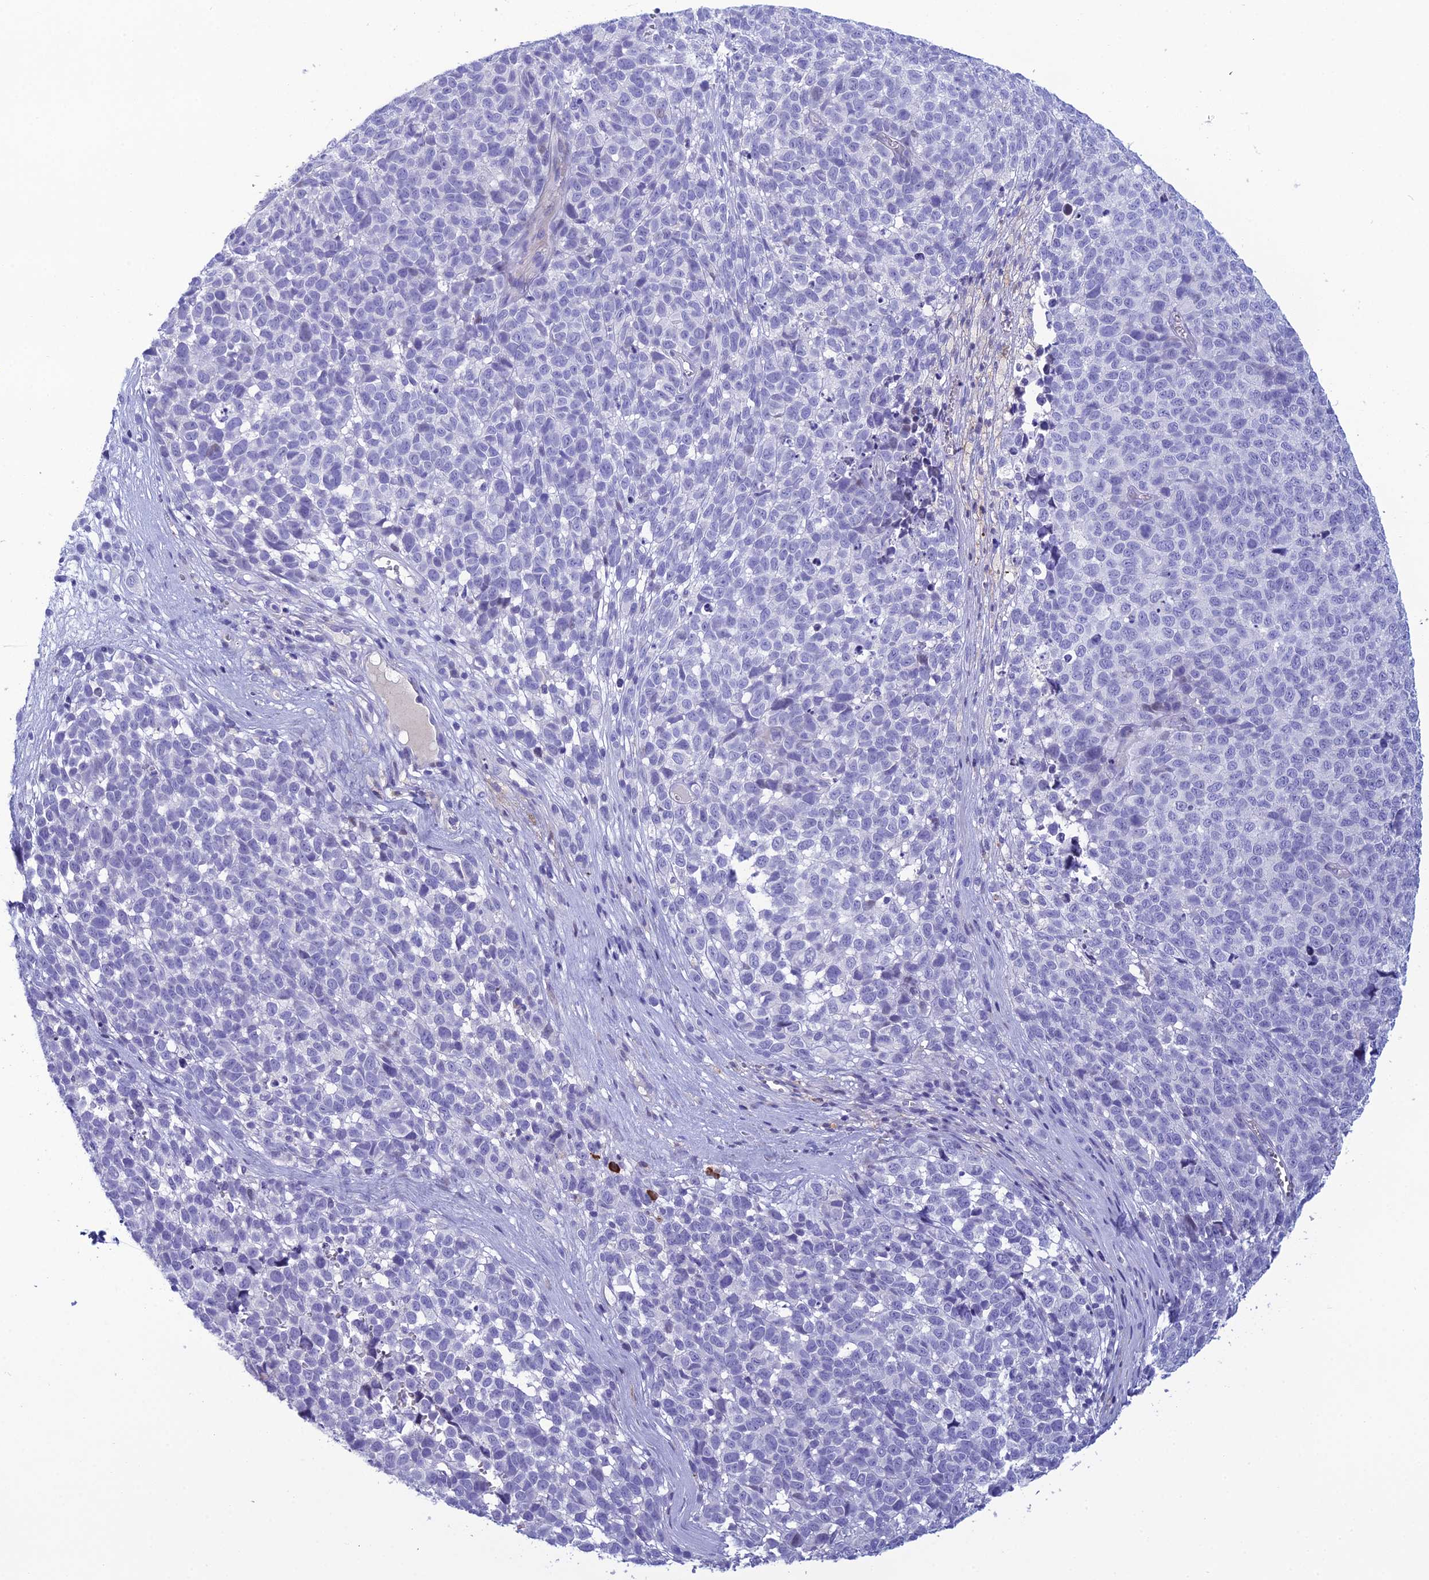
{"staining": {"intensity": "negative", "quantity": "none", "location": "none"}, "tissue": "melanoma", "cell_type": "Tumor cells", "image_type": "cancer", "snomed": [{"axis": "morphology", "description": "Malignant melanoma, NOS"}, {"axis": "topography", "description": "Nose, NOS"}], "caption": "Immunohistochemistry photomicrograph of human melanoma stained for a protein (brown), which demonstrates no staining in tumor cells. The staining was performed using DAB (3,3'-diaminobenzidine) to visualize the protein expression in brown, while the nuclei were stained in blue with hematoxylin (Magnification: 20x).", "gene": "CRB2", "patient": {"sex": "female", "age": 48}}